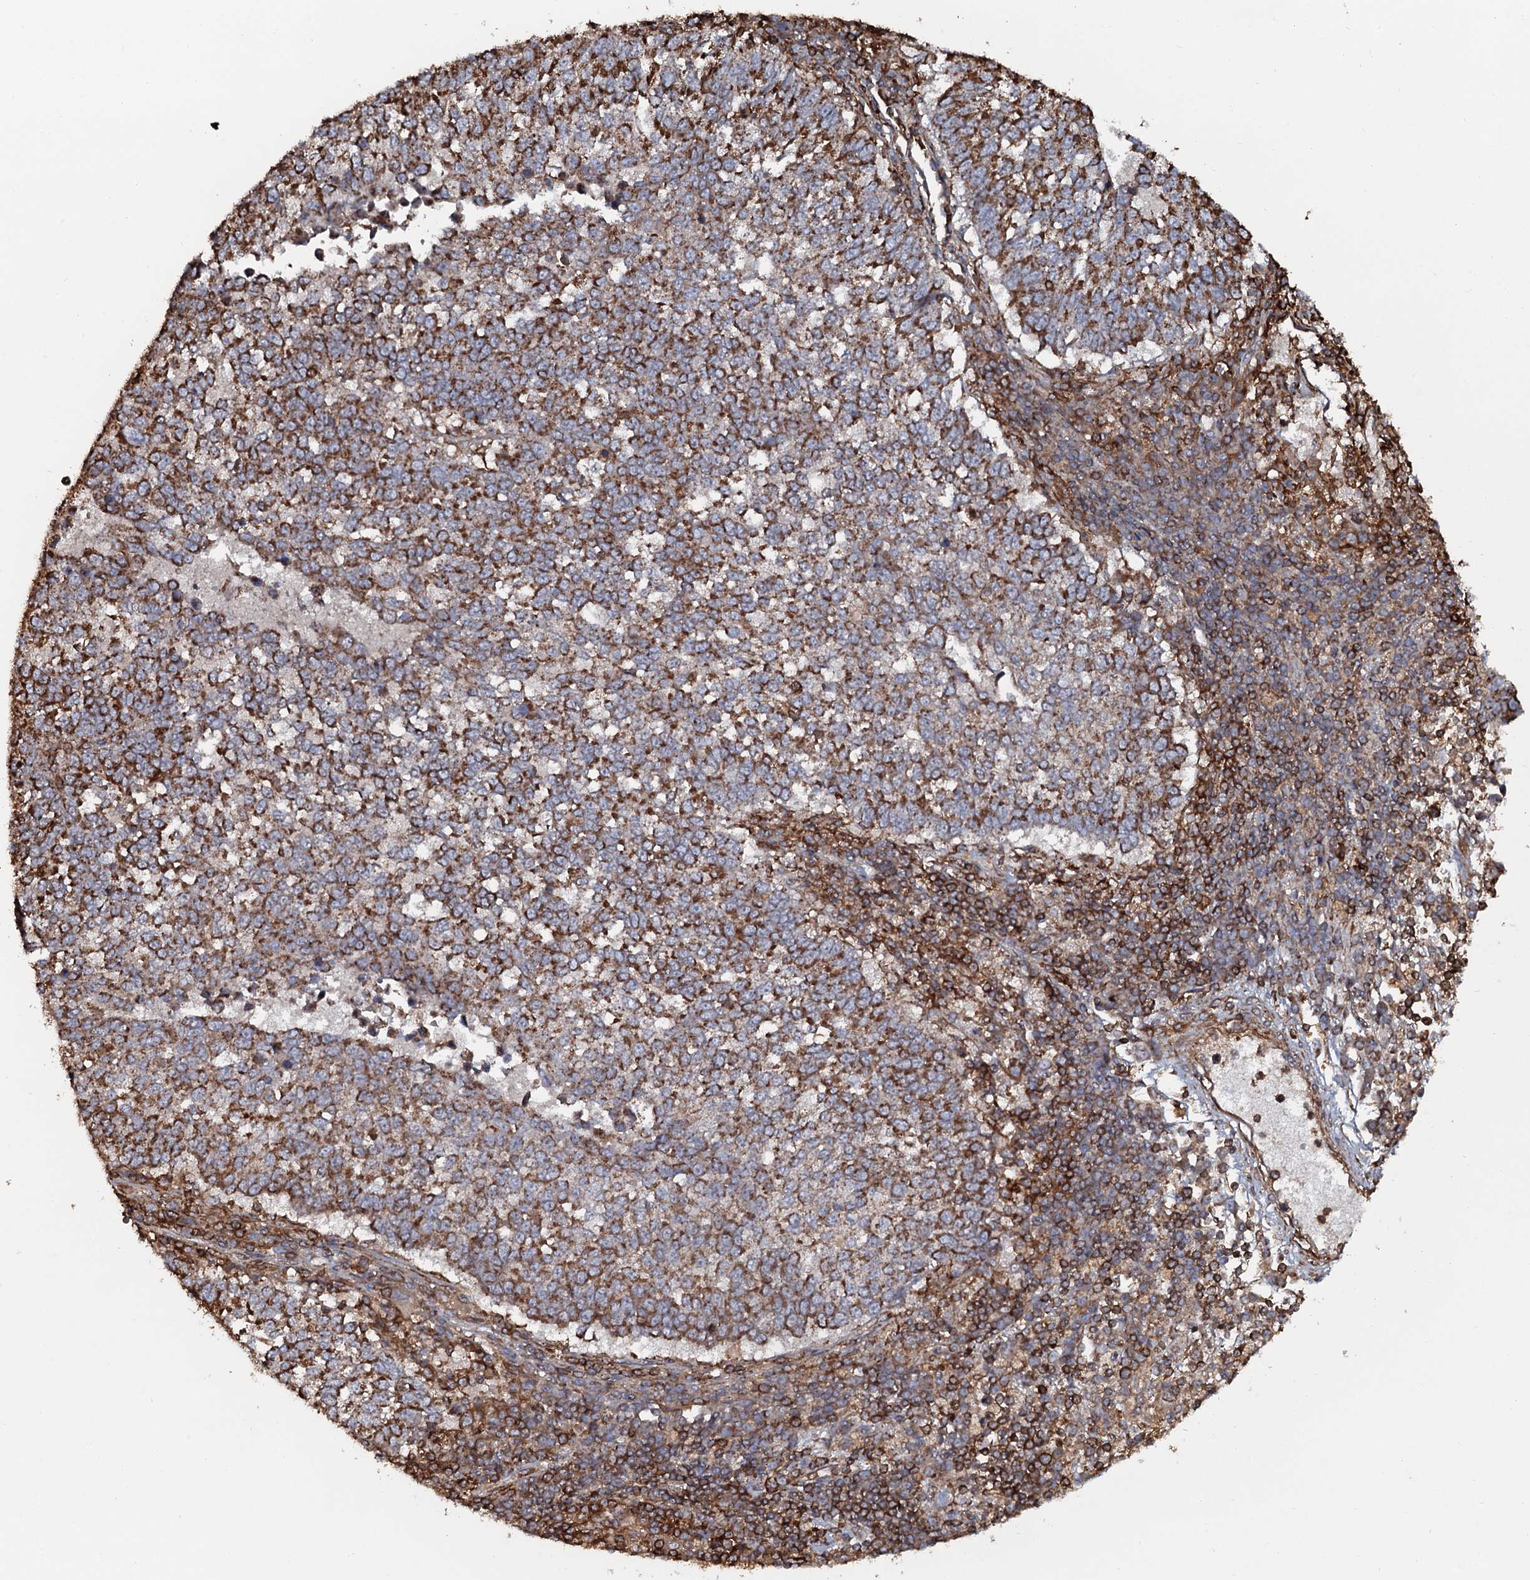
{"staining": {"intensity": "moderate", "quantity": ">75%", "location": "cytoplasmic/membranous"}, "tissue": "lung cancer", "cell_type": "Tumor cells", "image_type": "cancer", "snomed": [{"axis": "morphology", "description": "Squamous cell carcinoma, NOS"}, {"axis": "topography", "description": "Lung"}], "caption": "Protein staining by IHC shows moderate cytoplasmic/membranous expression in approximately >75% of tumor cells in lung squamous cell carcinoma.", "gene": "VWA8", "patient": {"sex": "male", "age": 73}}